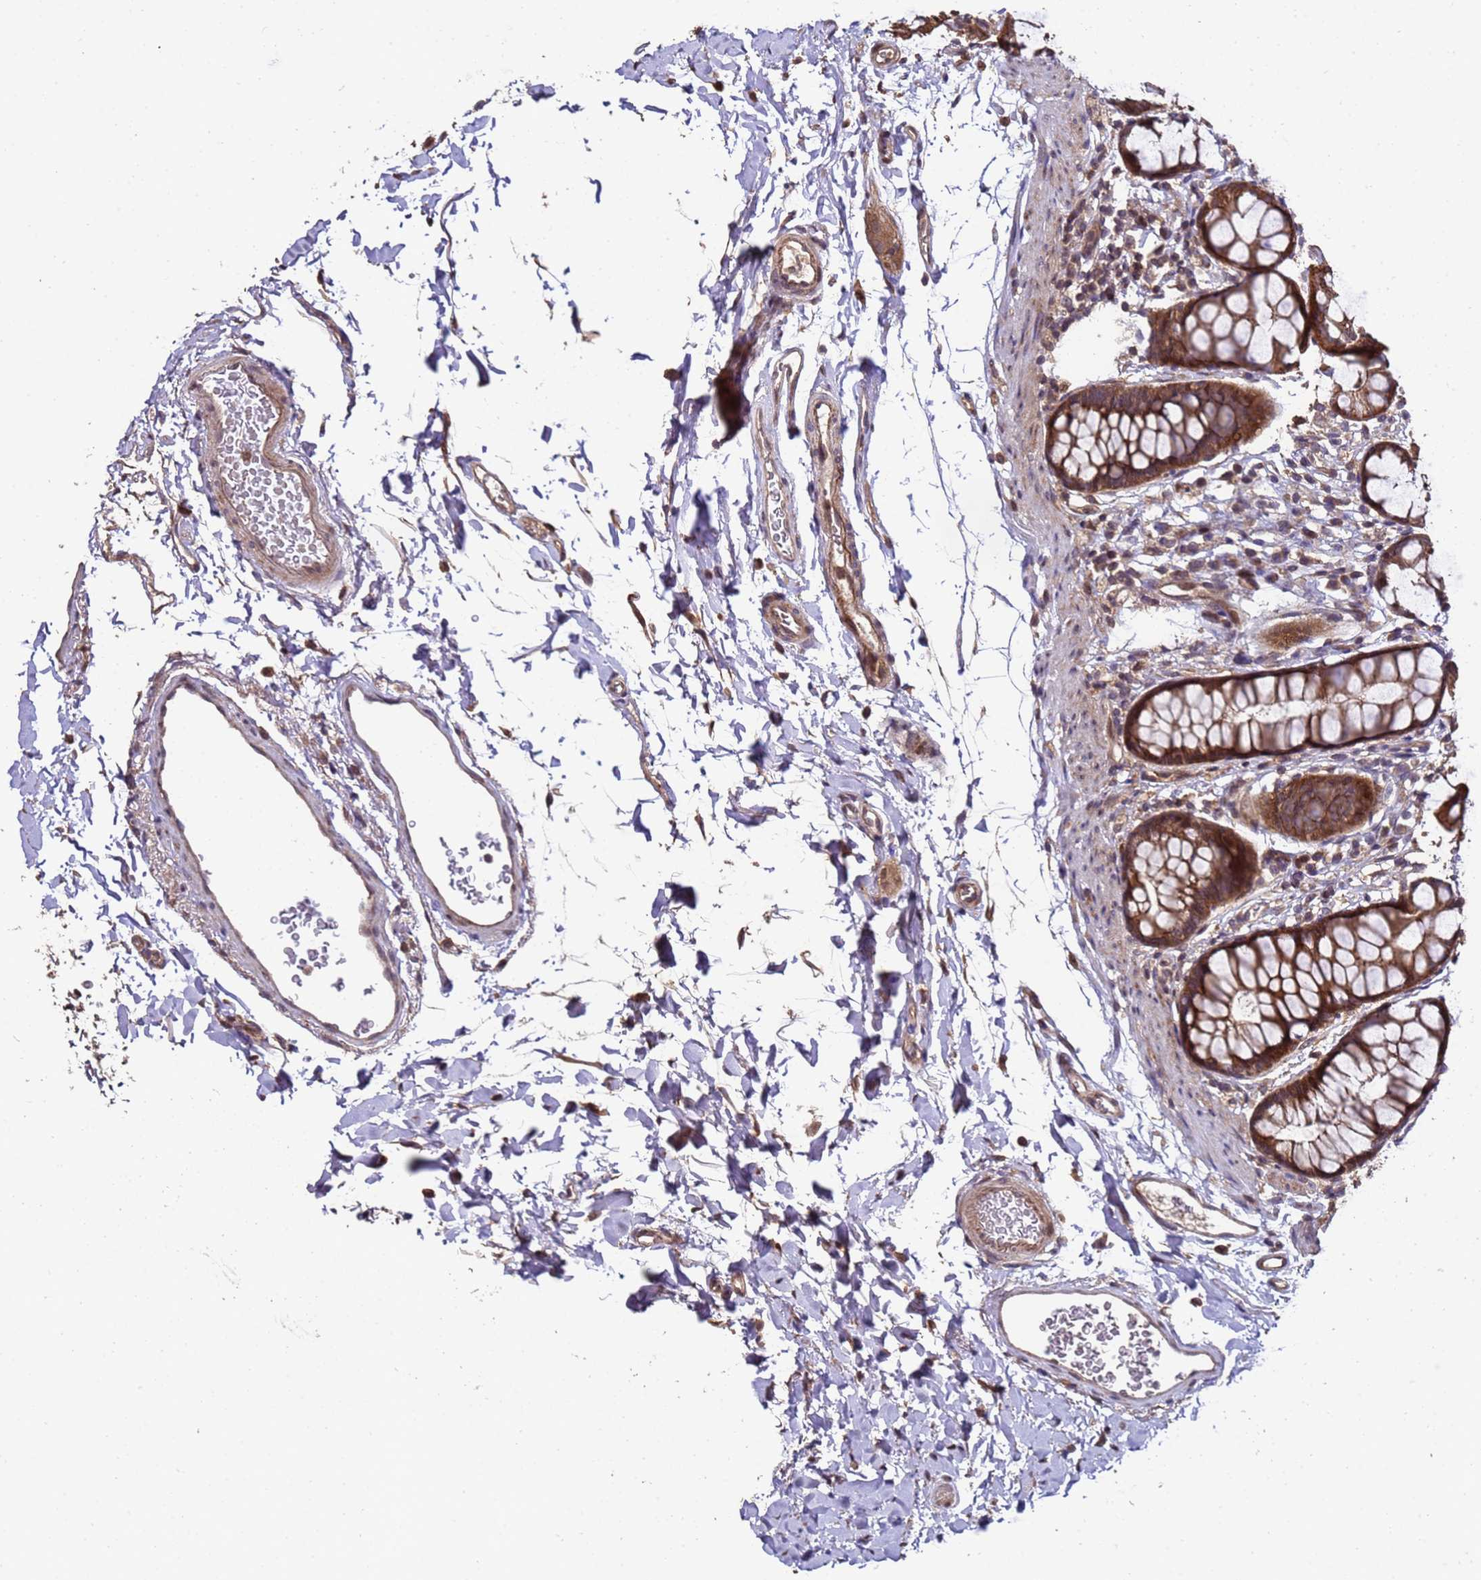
{"staining": {"intensity": "strong", "quantity": ">75%", "location": "cytoplasmic/membranous"}, "tissue": "rectum", "cell_type": "Glandular cells", "image_type": "normal", "snomed": [{"axis": "morphology", "description": "Normal tissue, NOS"}, {"axis": "topography", "description": "Rectum"}], "caption": "Human rectum stained for a protein (brown) exhibits strong cytoplasmic/membranous positive expression in approximately >75% of glandular cells.", "gene": "PRODH", "patient": {"sex": "female", "age": 65}}